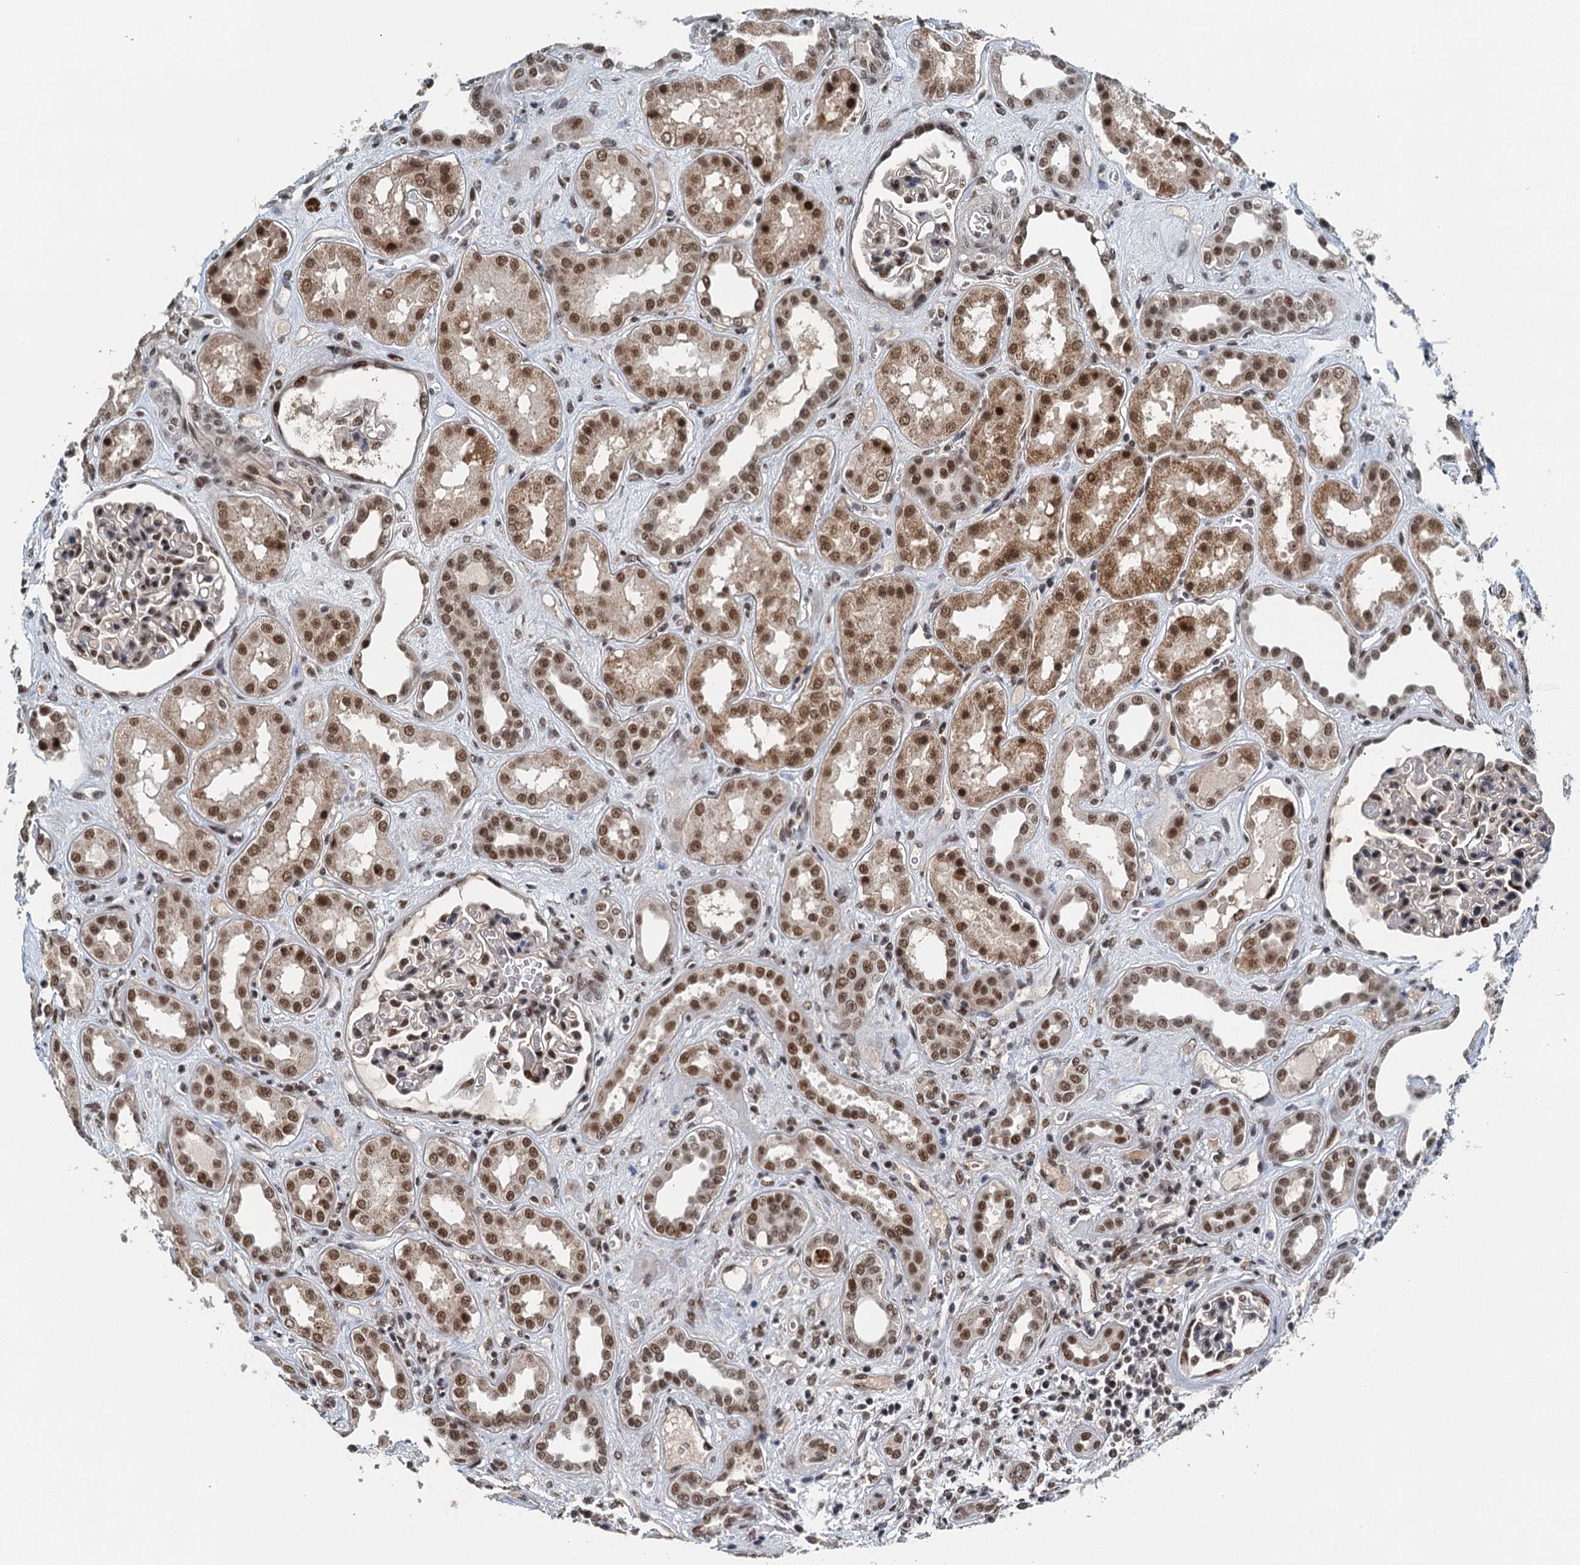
{"staining": {"intensity": "moderate", "quantity": "25%-75%", "location": "nuclear"}, "tissue": "kidney", "cell_type": "Cells in glomeruli", "image_type": "normal", "snomed": [{"axis": "morphology", "description": "Normal tissue, NOS"}, {"axis": "topography", "description": "Kidney"}], "caption": "The image shows staining of benign kidney, revealing moderate nuclear protein expression (brown color) within cells in glomeruli.", "gene": "MTA3", "patient": {"sex": "male", "age": 59}}